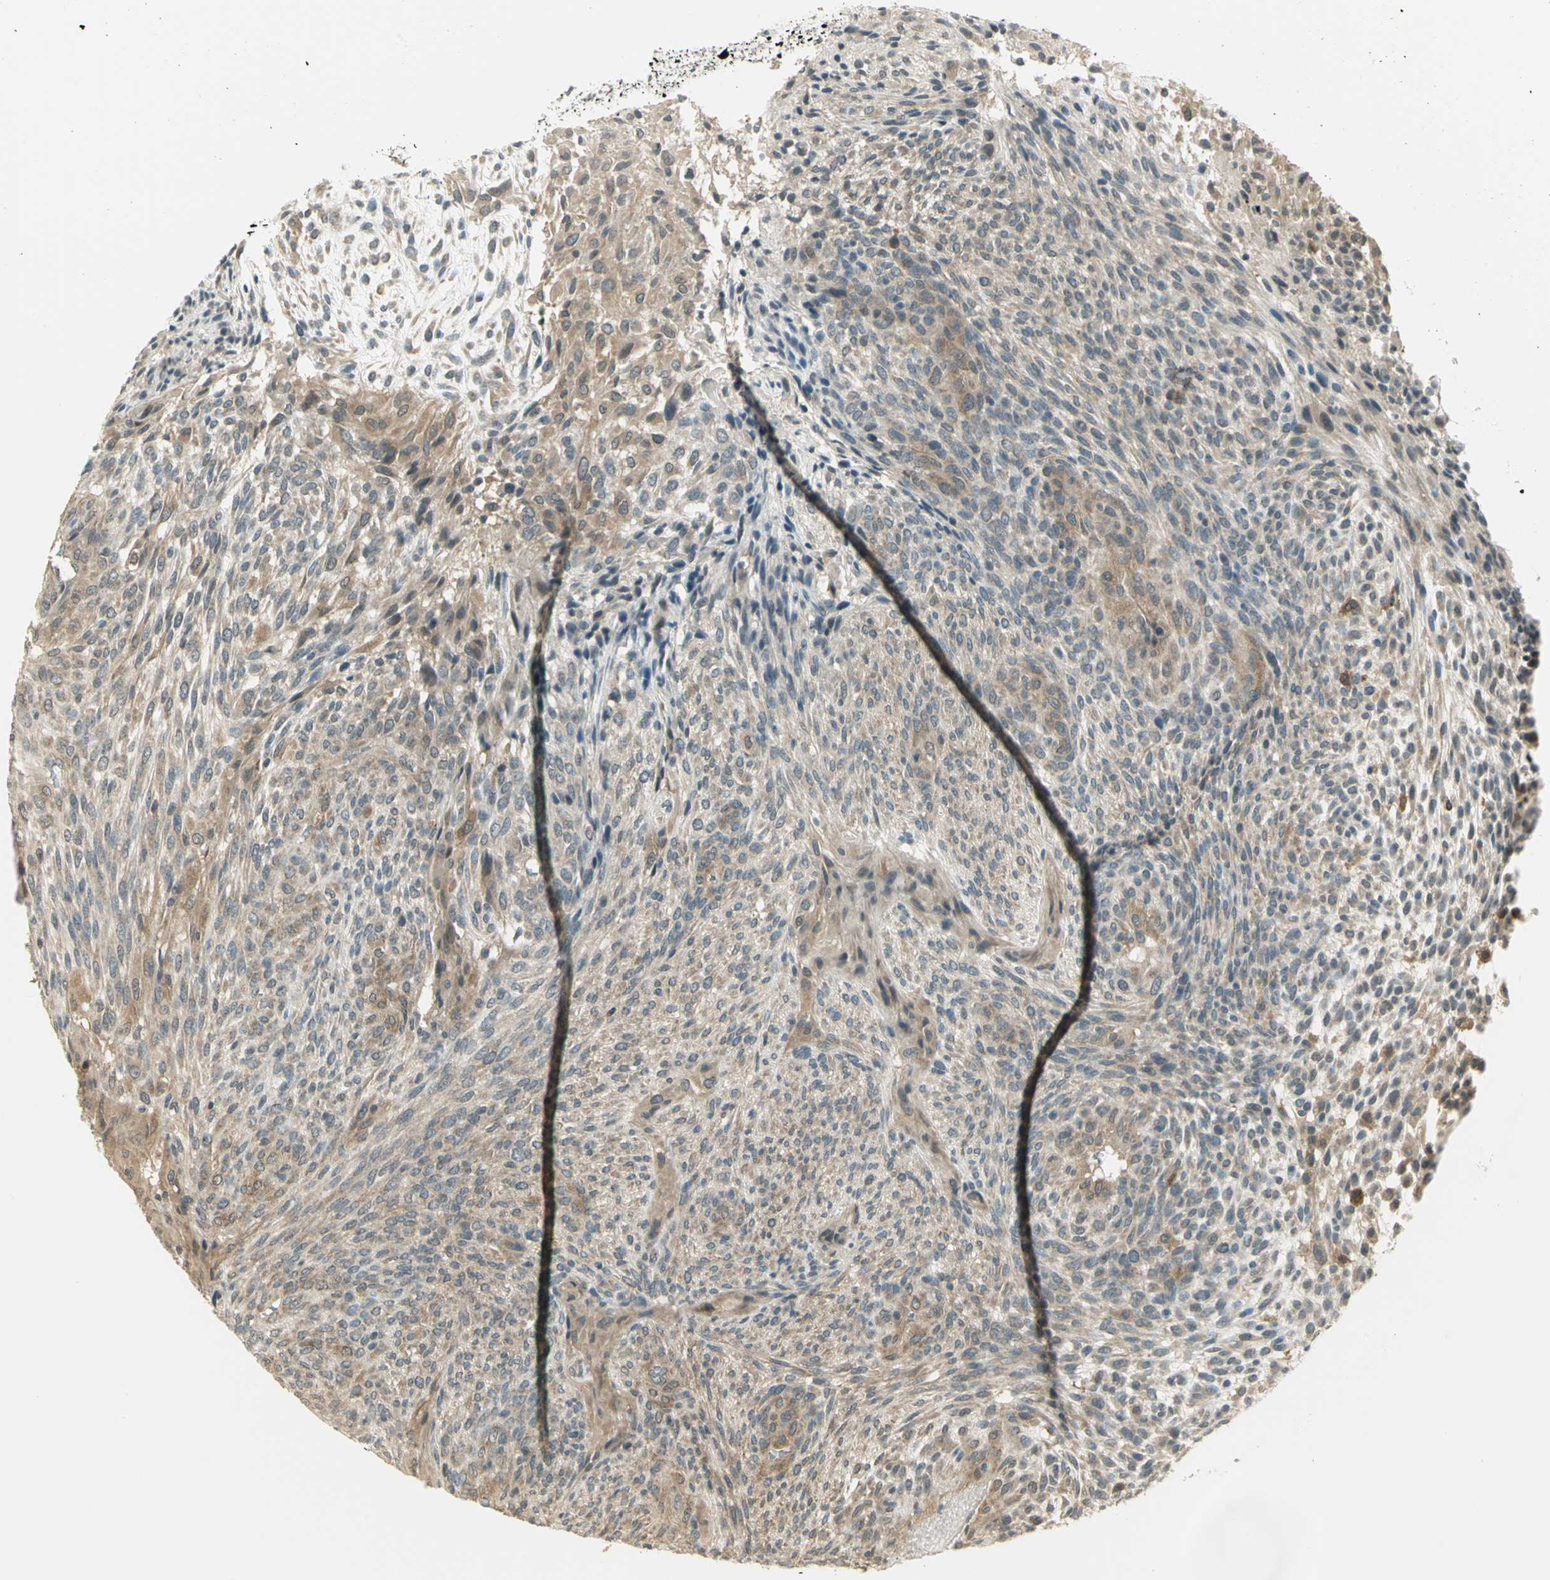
{"staining": {"intensity": "moderate", "quantity": ">75%", "location": "cytoplasmic/membranous"}, "tissue": "glioma", "cell_type": "Tumor cells", "image_type": "cancer", "snomed": [{"axis": "morphology", "description": "Glioma, malignant, High grade"}, {"axis": "topography", "description": "Cerebral cortex"}], "caption": "Protein staining of high-grade glioma (malignant) tissue displays moderate cytoplasmic/membranous staining in approximately >75% of tumor cells.", "gene": "CDC34", "patient": {"sex": "female", "age": 55}}